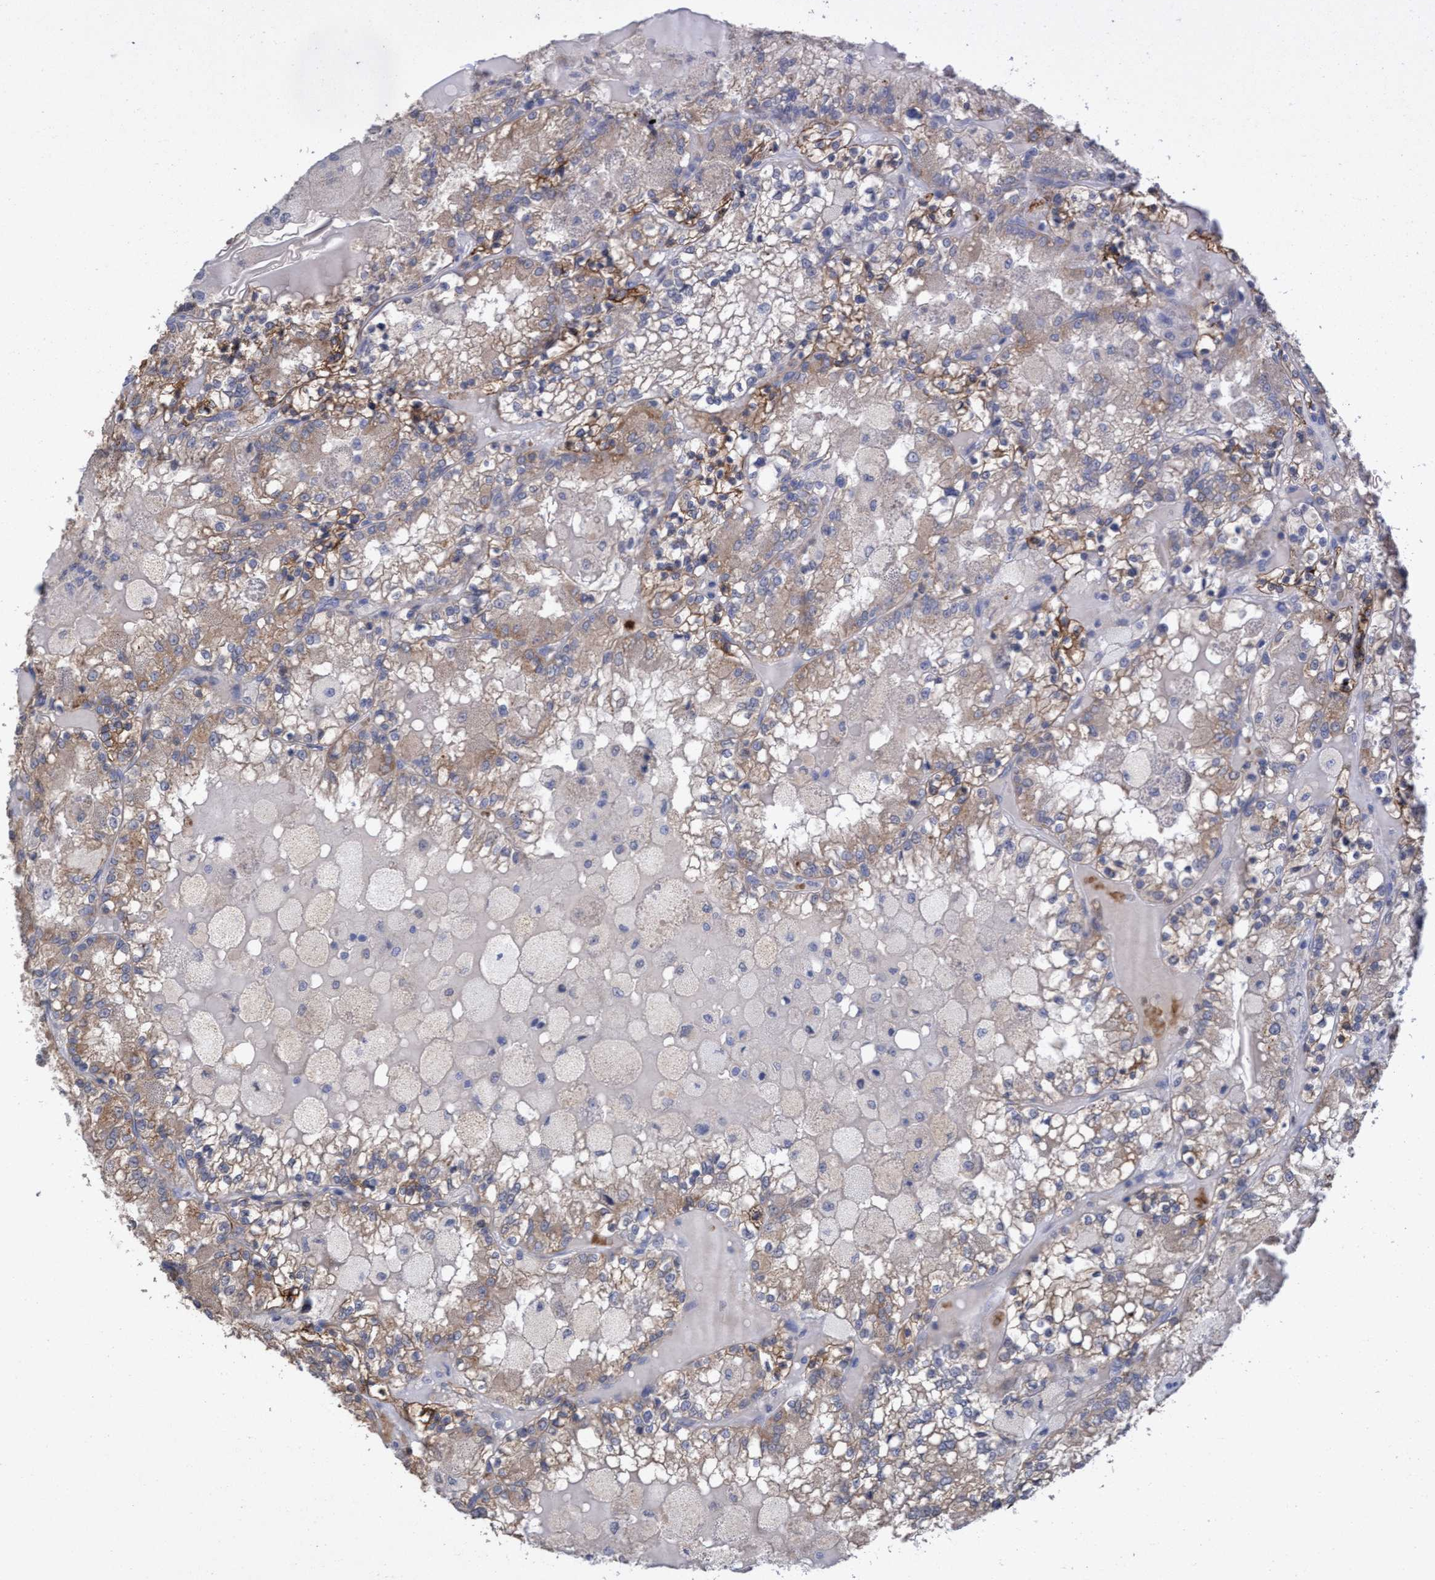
{"staining": {"intensity": "weak", "quantity": ">75%", "location": "cytoplasmic/membranous"}, "tissue": "renal cancer", "cell_type": "Tumor cells", "image_type": "cancer", "snomed": [{"axis": "morphology", "description": "Adenocarcinoma, NOS"}, {"axis": "topography", "description": "Kidney"}], "caption": "Renal adenocarcinoma stained with a protein marker displays weak staining in tumor cells.", "gene": "SEMA4D", "patient": {"sex": "female", "age": 56}}